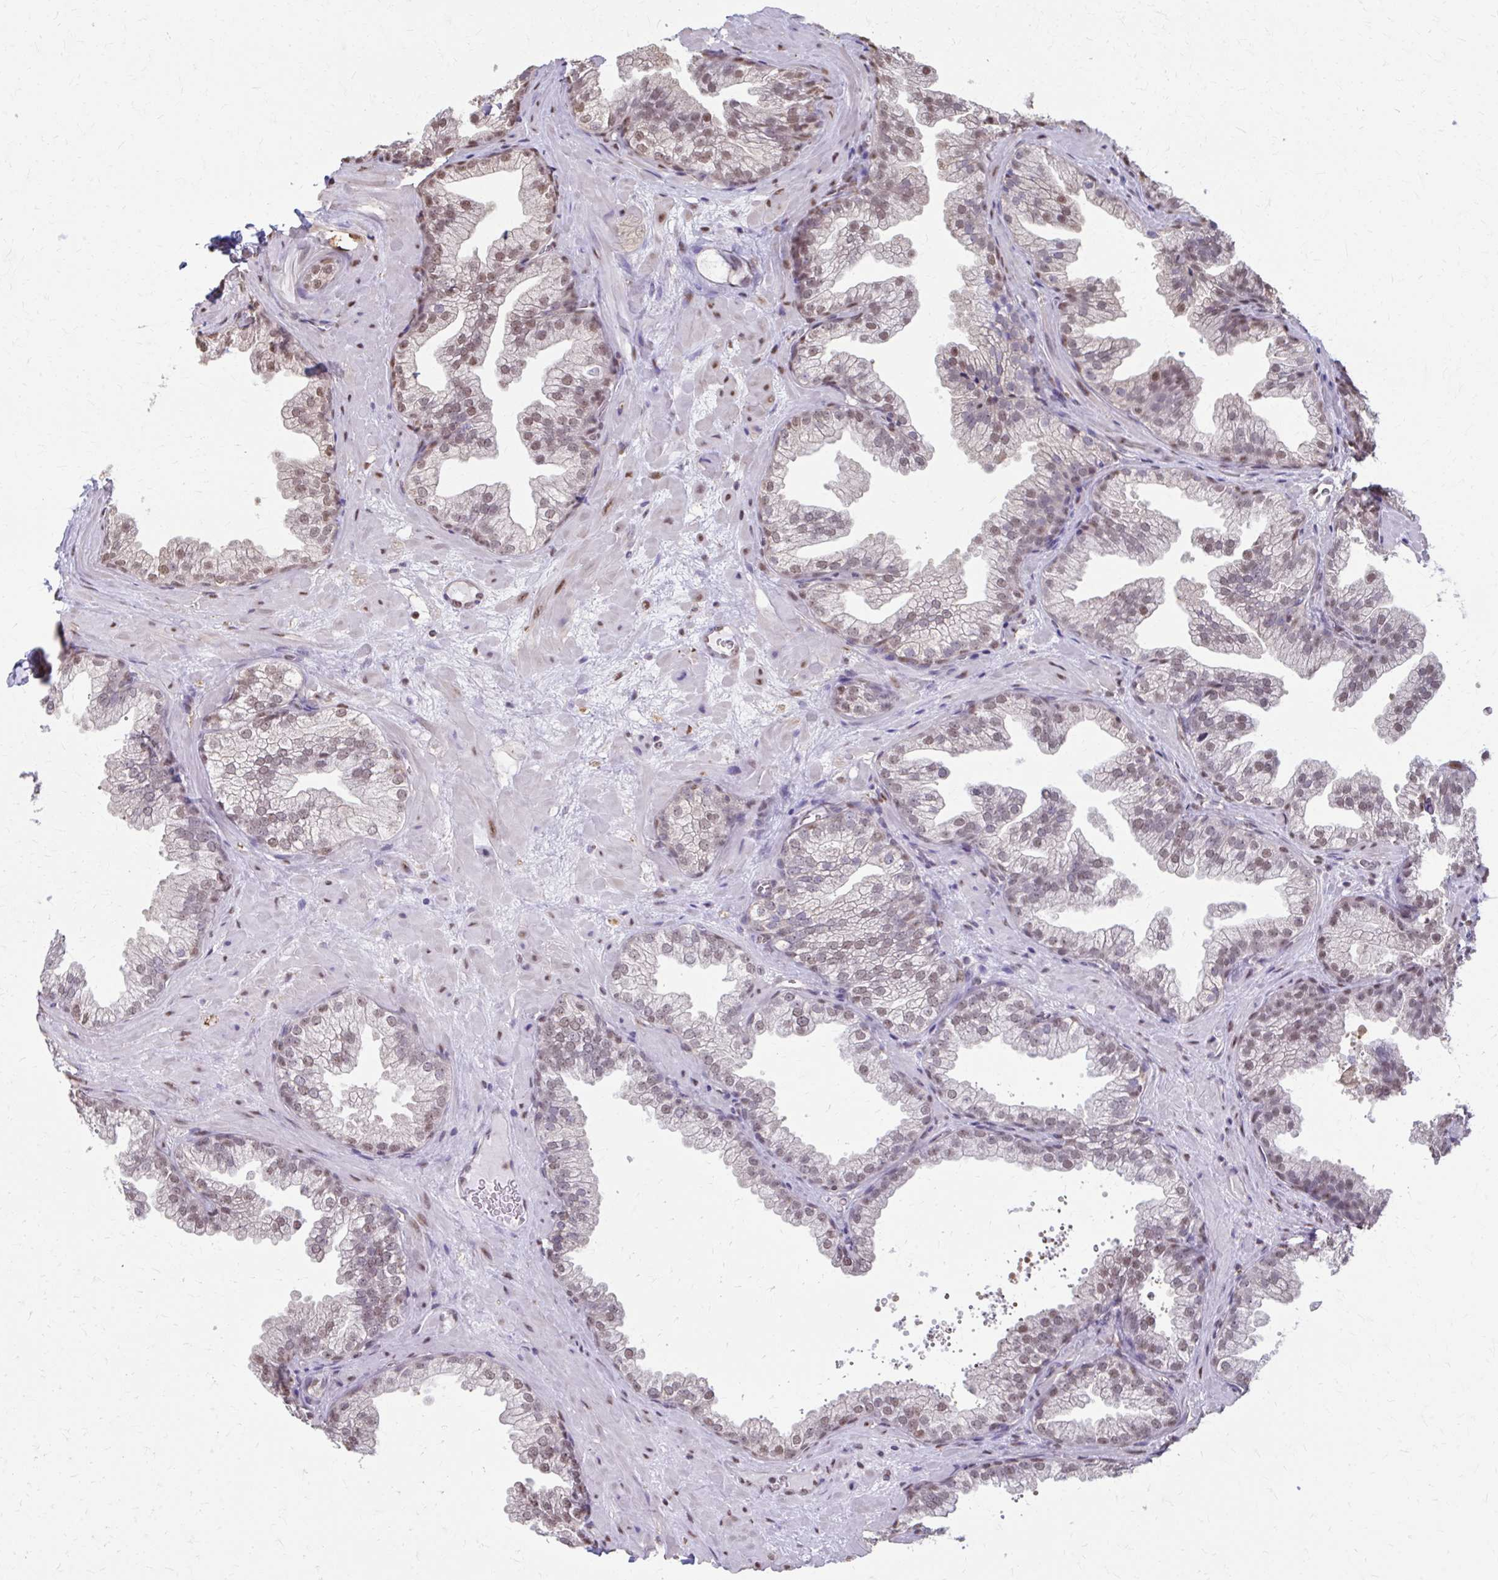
{"staining": {"intensity": "weak", "quantity": "25%-75%", "location": "nuclear"}, "tissue": "prostate", "cell_type": "Glandular cells", "image_type": "normal", "snomed": [{"axis": "morphology", "description": "Normal tissue, NOS"}, {"axis": "topography", "description": "Prostate"}], "caption": "Immunohistochemistry photomicrograph of unremarkable prostate: human prostate stained using immunohistochemistry demonstrates low levels of weak protein expression localized specifically in the nuclear of glandular cells, appearing as a nuclear brown color.", "gene": "ING4", "patient": {"sex": "male", "age": 37}}